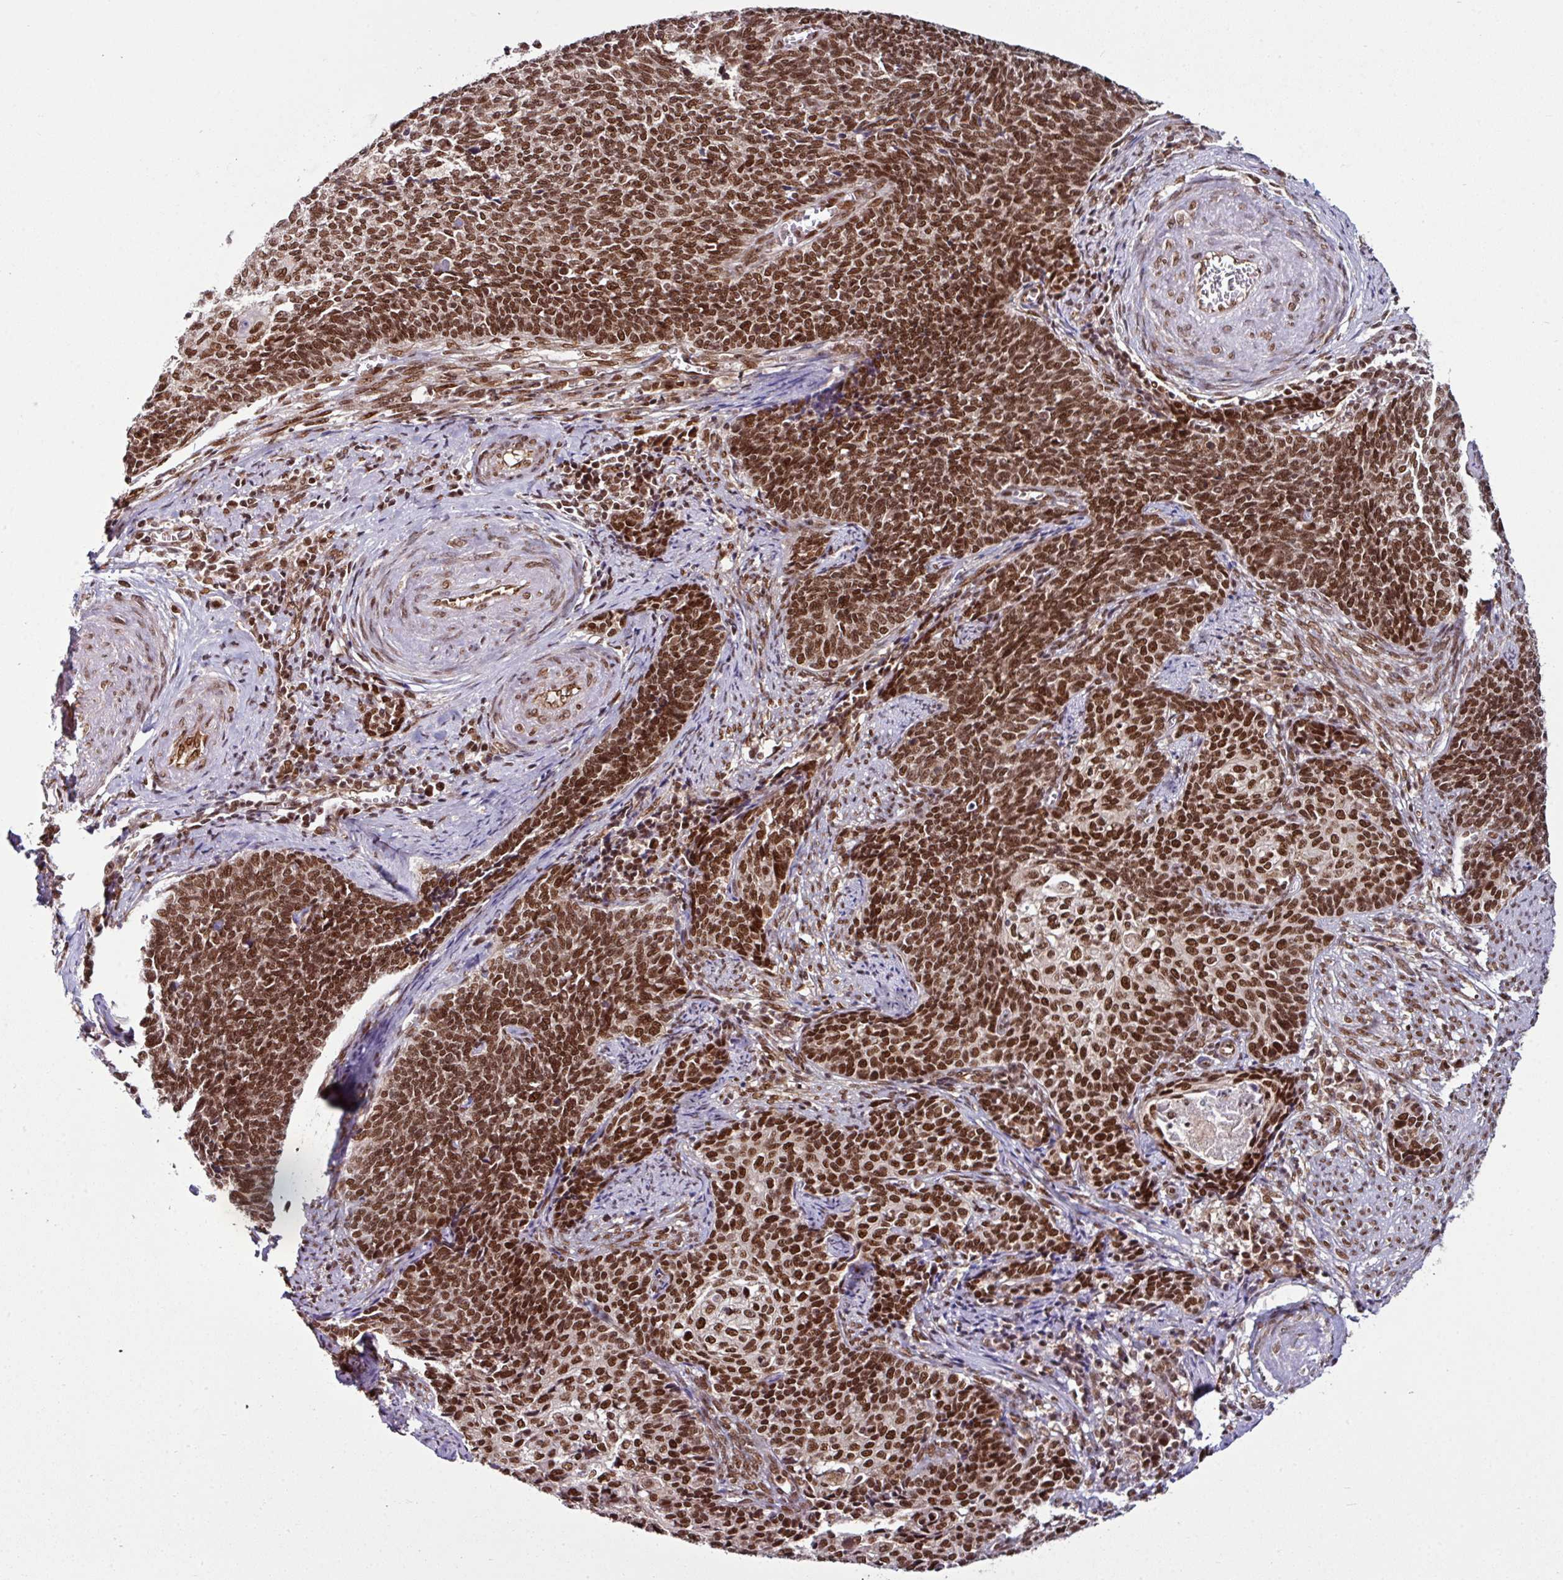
{"staining": {"intensity": "strong", "quantity": ">75%", "location": "nuclear"}, "tissue": "cervical cancer", "cell_type": "Tumor cells", "image_type": "cancer", "snomed": [{"axis": "morphology", "description": "Squamous cell carcinoma, NOS"}, {"axis": "topography", "description": "Cervix"}], "caption": "High-magnification brightfield microscopy of cervical cancer (squamous cell carcinoma) stained with DAB (3,3'-diaminobenzidine) (brown) and counterstained with hematoxylin (blue). tumor cells exhibit strong nuclear staining is seen in approximately>75% of cells. Nuclei are stained in blue.", "gene": "MORF4L2", "patient": {"sex": "female", "age": 39}}